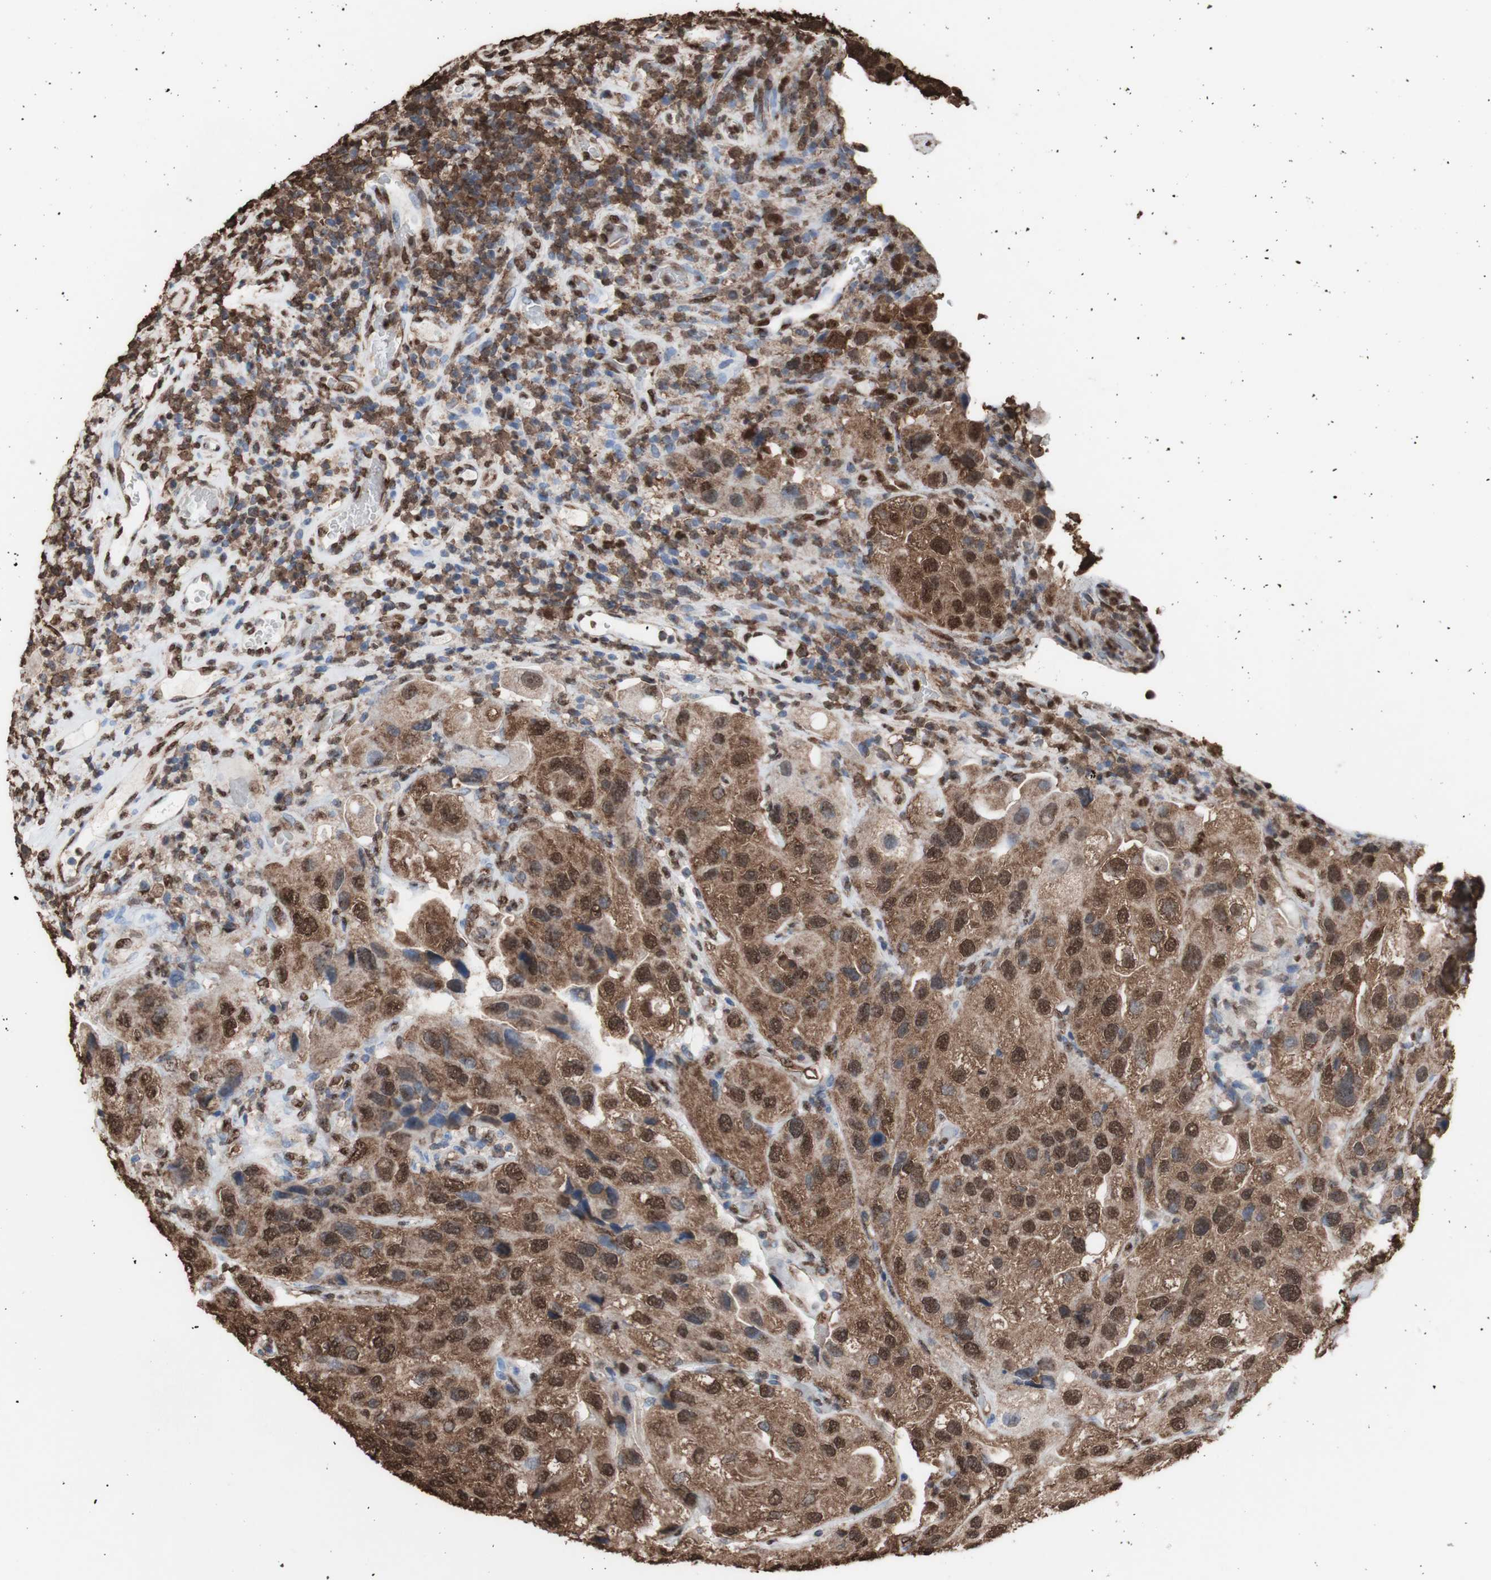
{"staining": {"intensity": "strong", "quantity": ">75%", "location": "cytoplasmic/membranous,nuclear"}, "tissue": "urothelial cancer", "cell_type": "Tumor cells", "image_type": "cancer", "snomed": [{"axis": "morphology", "description": "Urothelial carcinoma, High grade"}, {"axis": "topography", "description": "Urinary bladder"}], "caption": "DAB (3,3'-diaminobenzidine) immunohistochemical staining of high-grade urothelial carcinoma shows strong cytoplasmic/membranous and nuclear protein expression in about >75% of tumor cells.", "gene": "PIDD1", "patient": {"sex": "female", "age": 64}}